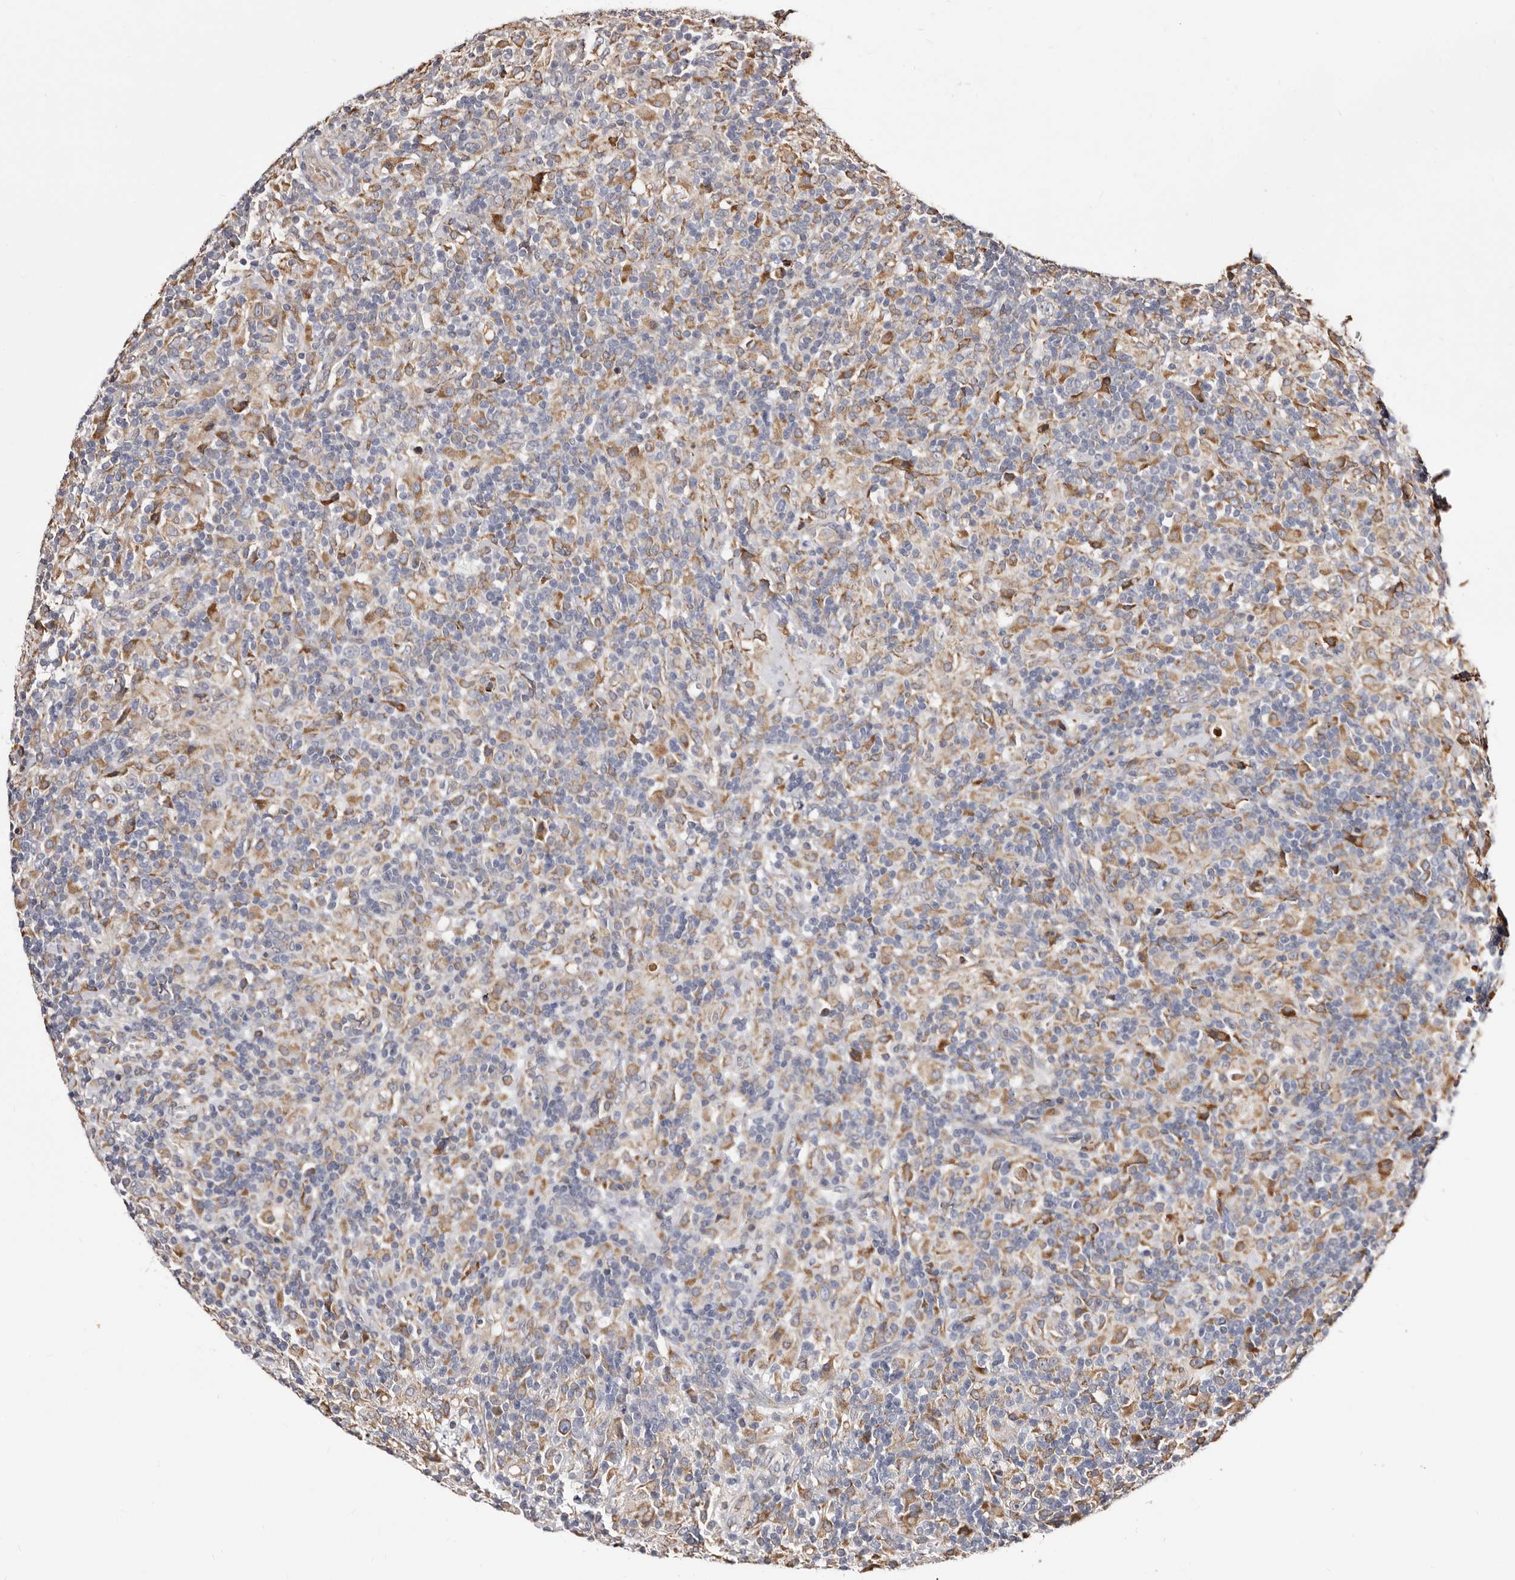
{"staining": {"intensity": "negative", "quantity": "none", "location": "none"}, "tissue": "lymphoma", "cell_type": "Tumor cells", "image_type": "cancer", "snomed": [{"axis": "morphology", "description": "Hodgkin's disease, NOS"}, {"axis": "topography", "description": "Lymph node"}], "caption": "IHC image of neoplastic tissue: lymphoma stained with DAB (3,3'-diaminobenzidine) shows no significant protein positivity in tumor cells.", "gene": "ACBD6", "patient": {"sex": "male", "age": 70}}